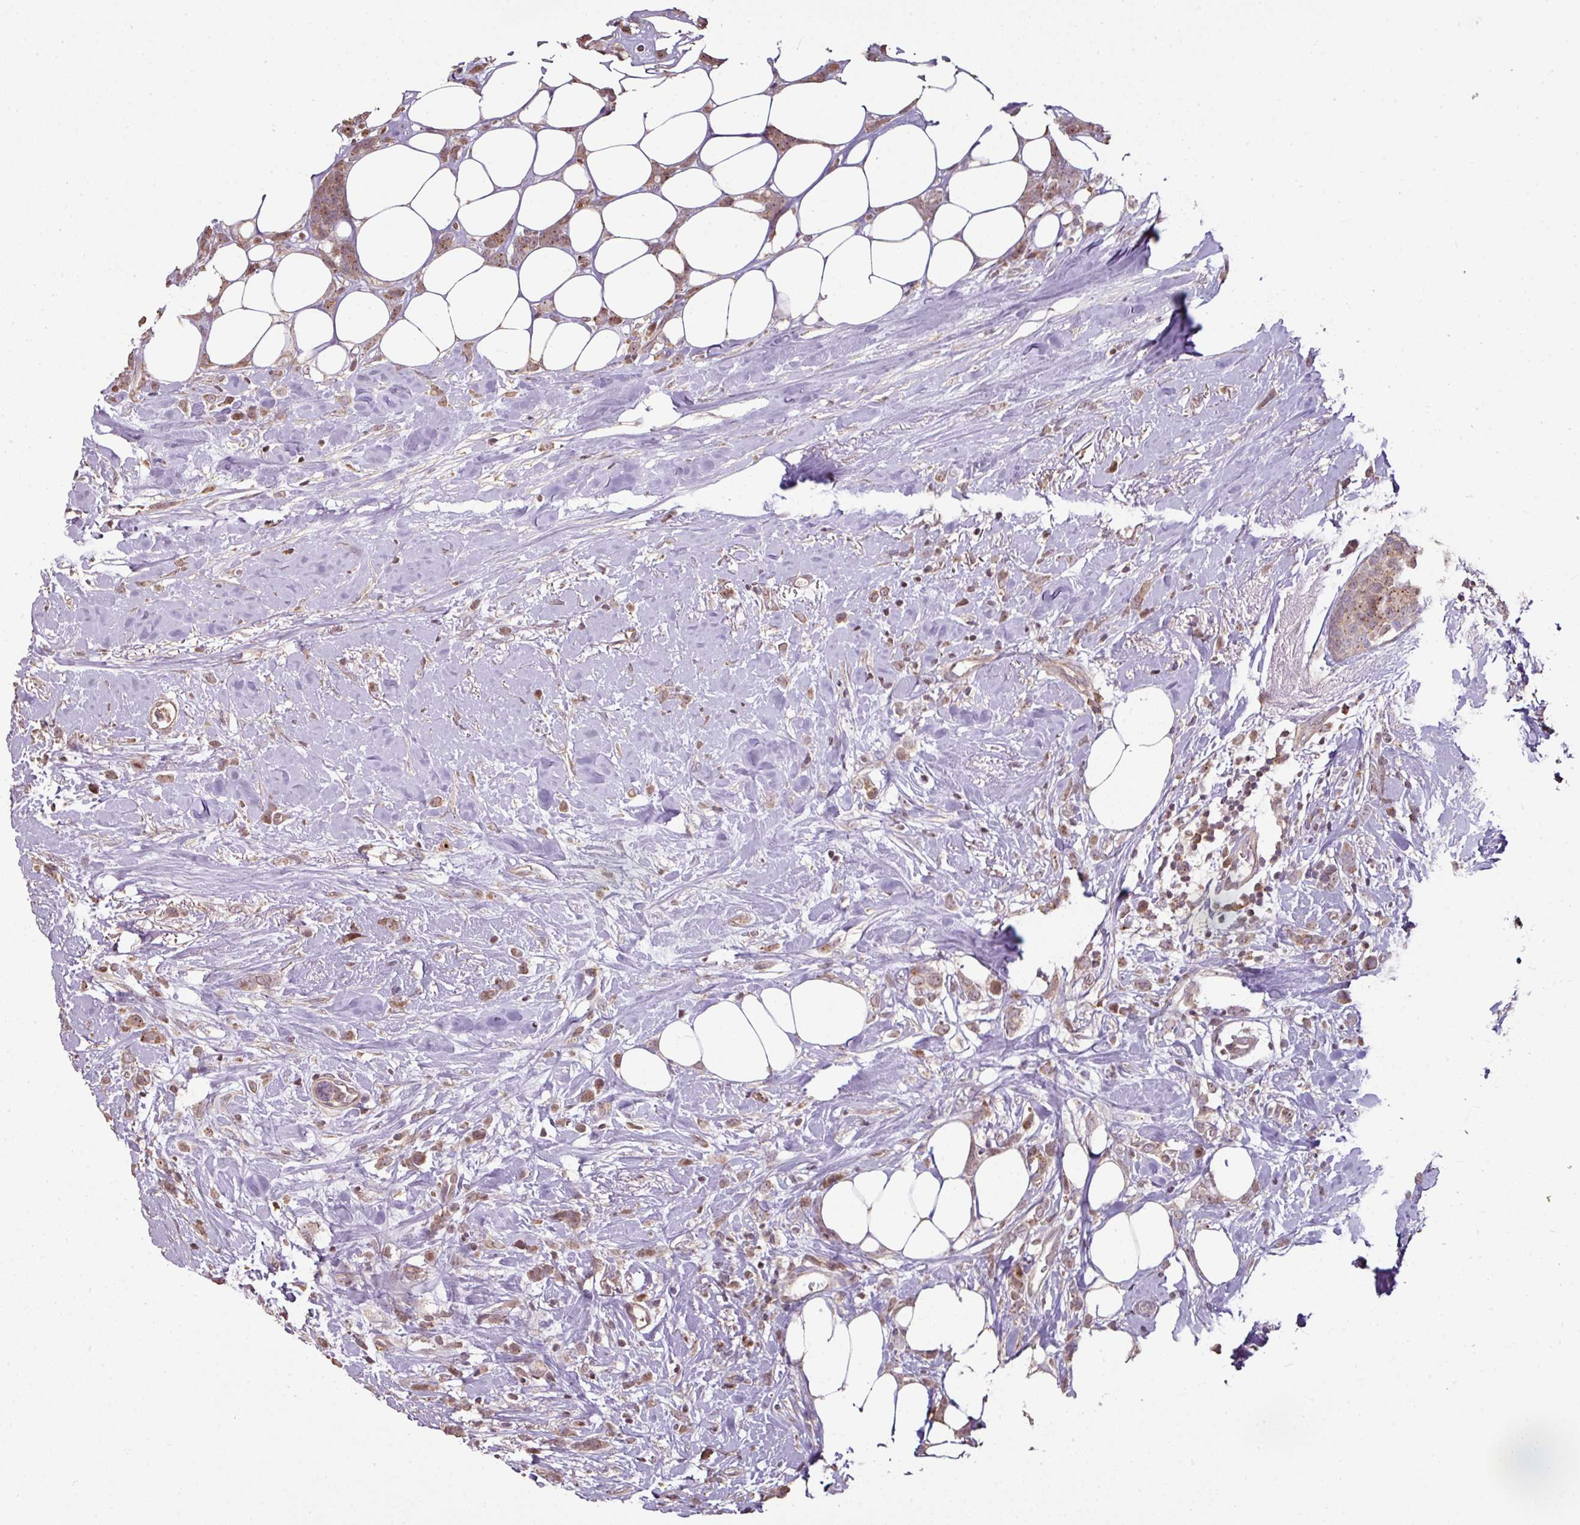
{"staining": {"intensity": "weak", "quantity": ">75%", "location": "cytoplasmic/membranous"}, "tissue": "breast cancer", "cell_type": "Tumor cells", "image_type": "cancer", "snomed": [{"axis": "morphology", "description": "Duct carcinoma"}, {"axis": "topography", "description": "Breast"}], "caption": "This image shows IHC staining of human breast cancer (infiltrating ductal carcinoma), with low weak cytoplasmic/membranous staining in about >75% of tumor cells.", "gene": "CXCR5", "patient": {"sex": "female", "age": 80}}